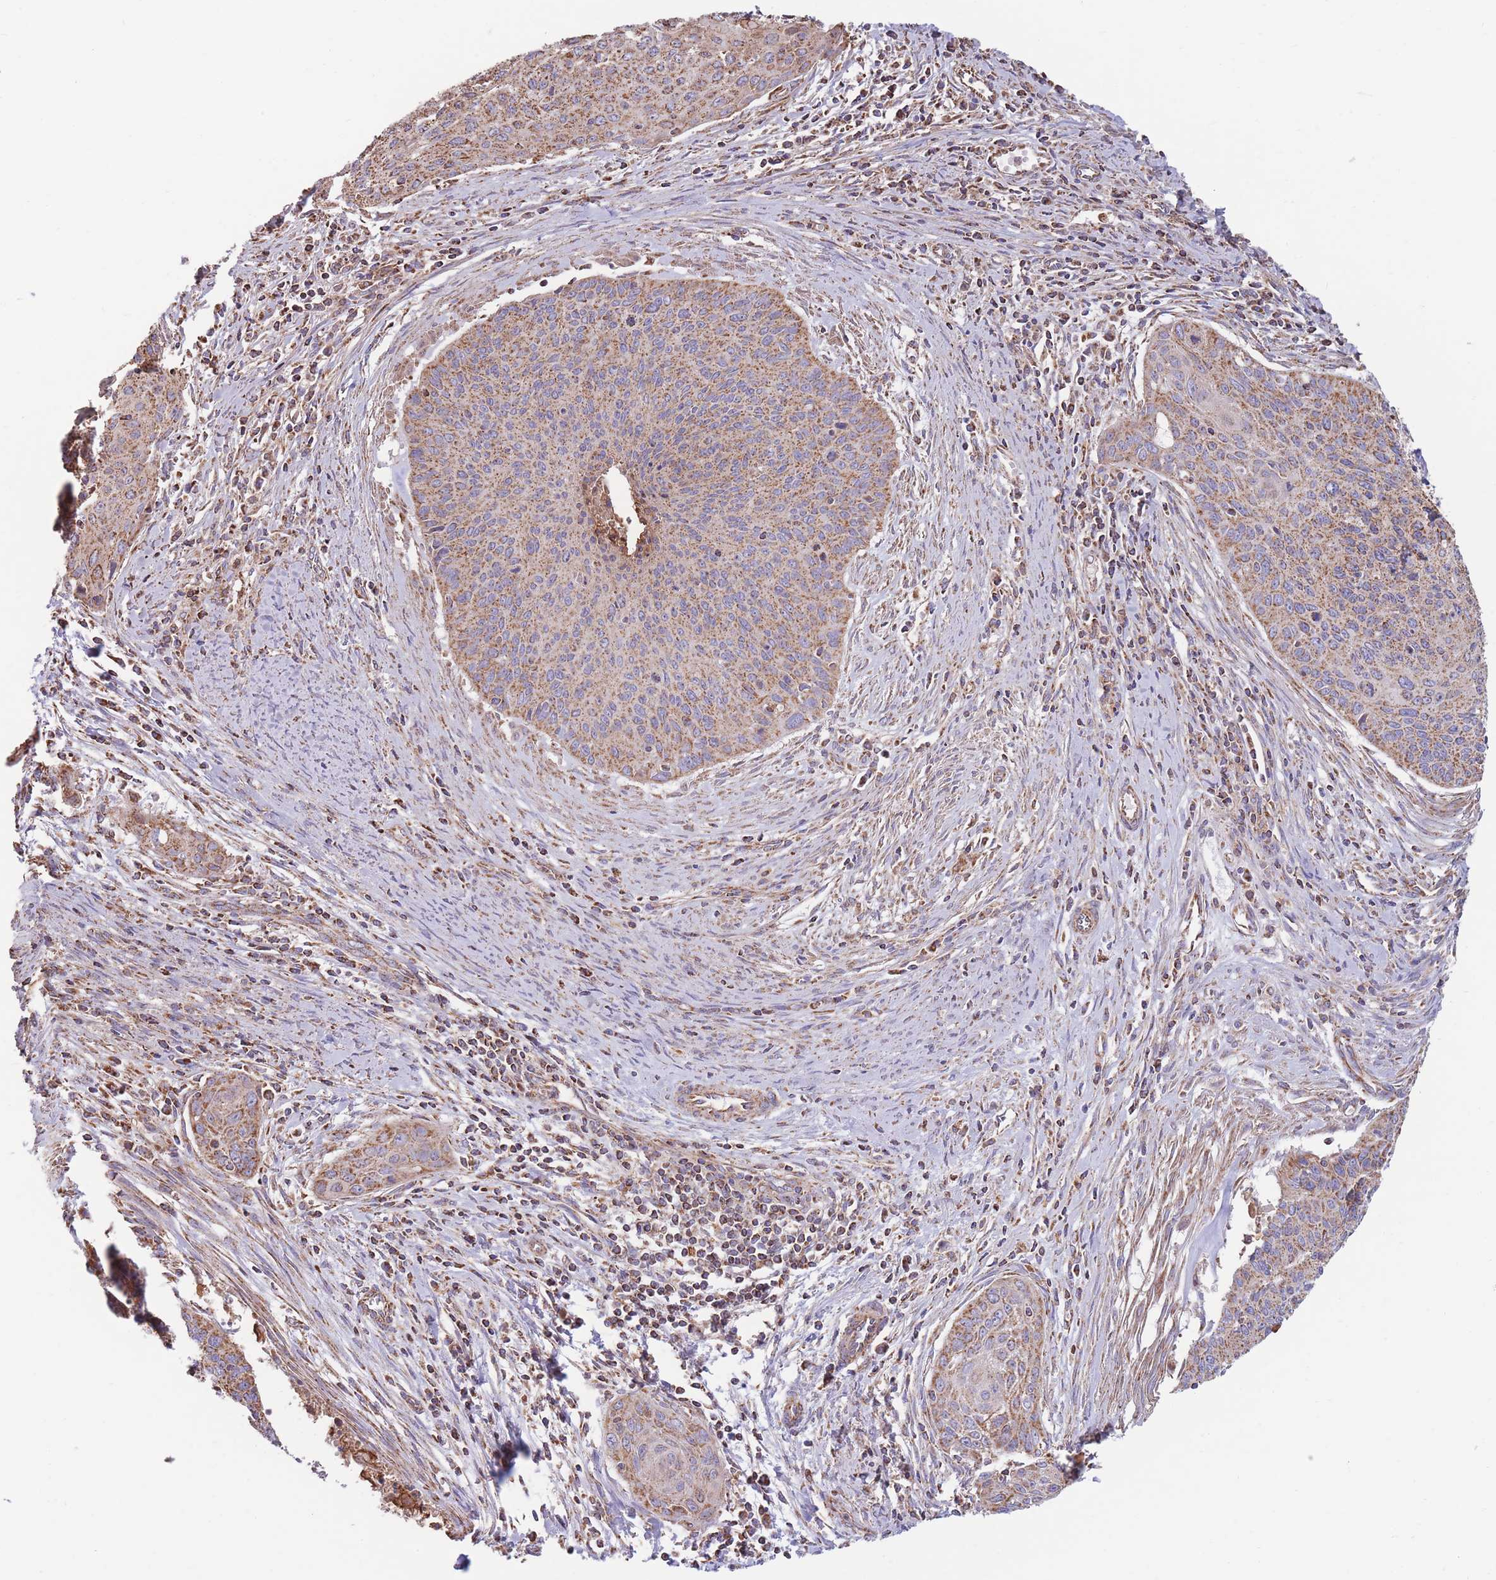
{"staining": {"intensity": "moderate", "quantity": ">75%", "location": "cytoplasmic/membranous"}, "tissue": "cervical cancer", "cell_type": "Tumor cells", "image_type": "cancer", "snomed": [{"axis": "morphology", "description": "Squamous cell carcinoma, NOS"}, {"axis": "topography", "description": "Cervix"}], "caption": "This is an image of immunohistochemistry (IHC) staining of squamous cell carcinoma (cervical), which shows moderate expression in the cytoplasmic/membranous of tumor cells.", "gene": "FKBP8", "patient": {"sex": "female", "age": 55}}